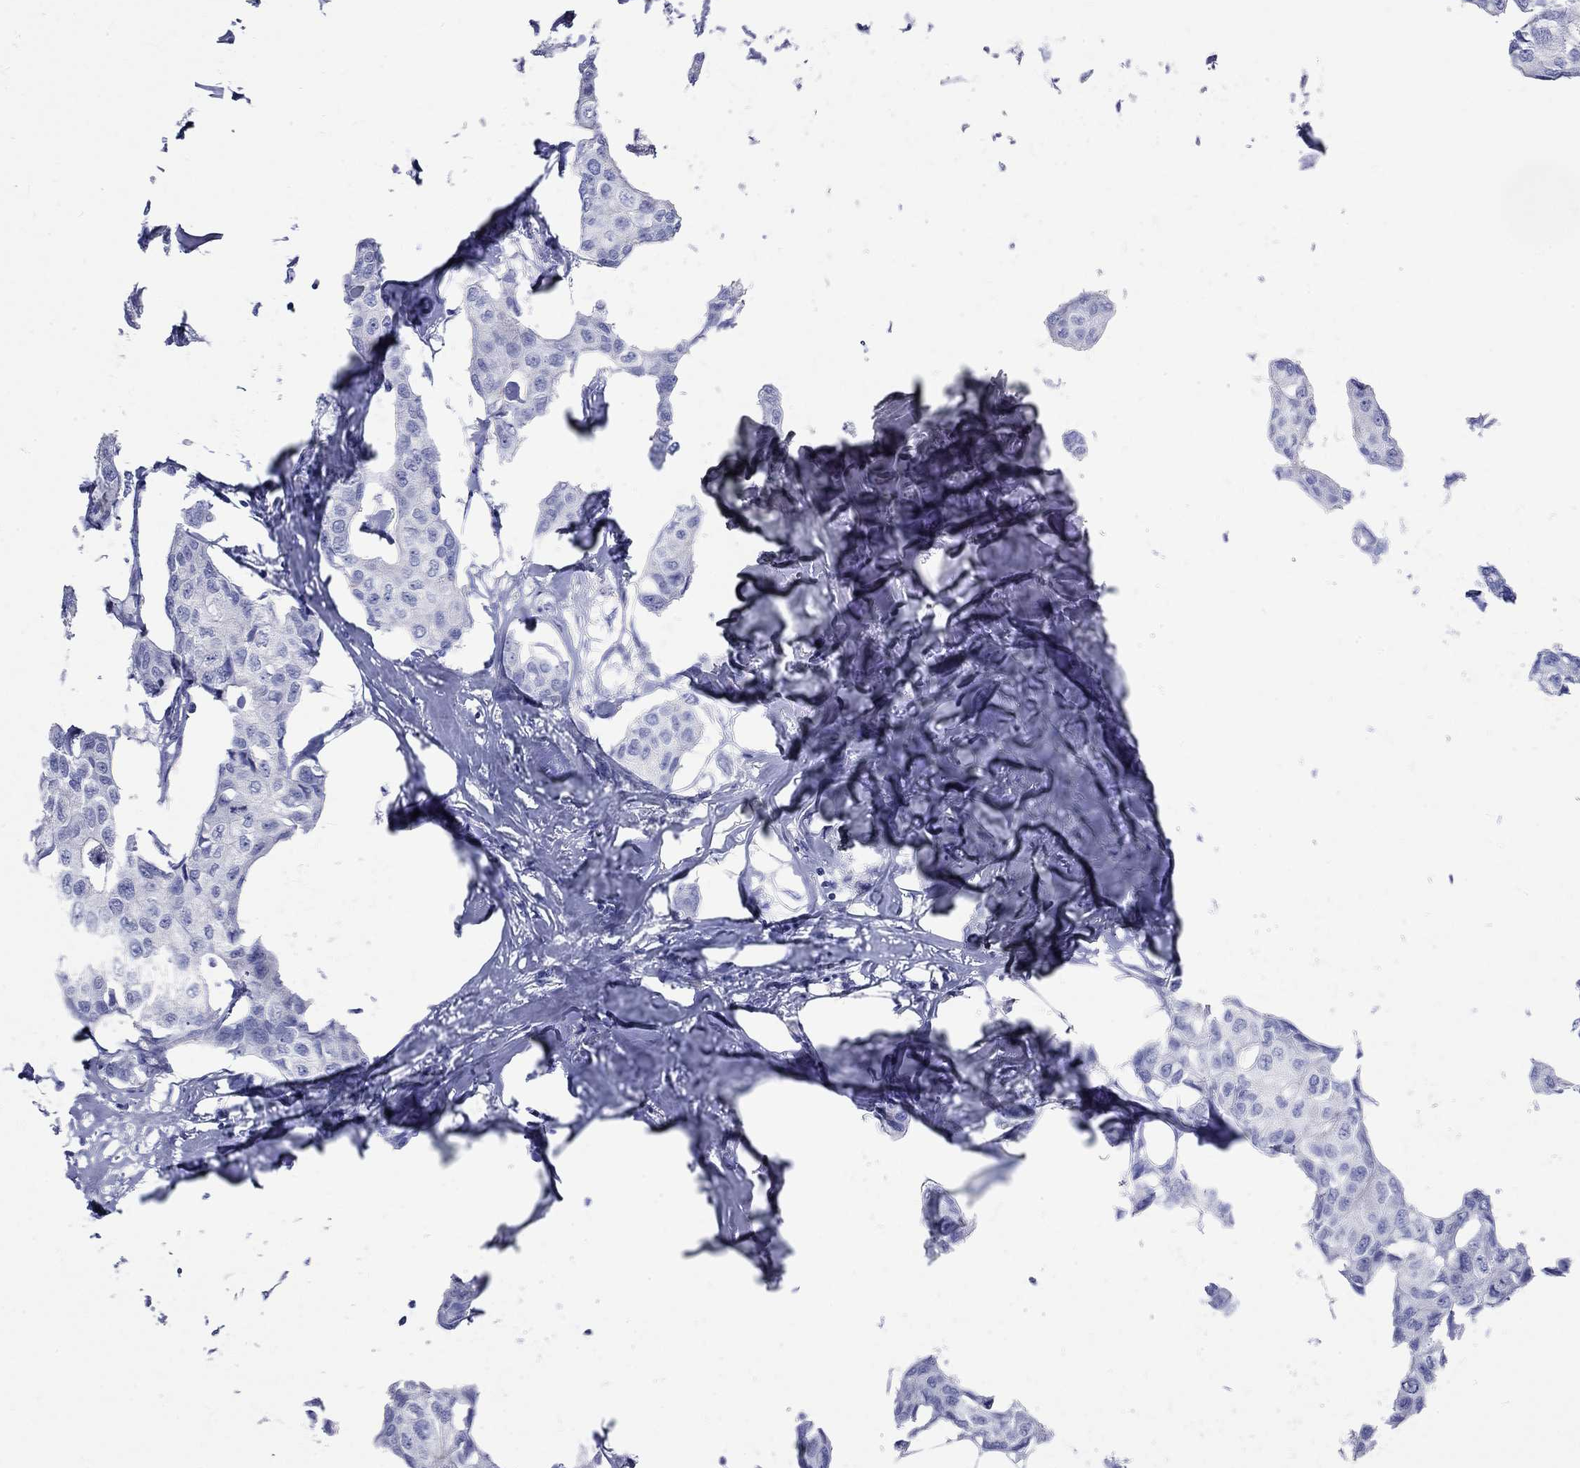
{"staining": {"intensity": "negative", "quantity": "none", "location": "none"}, "tissue": "breast cancer", "cell_type": "Tumor cells", "image_type": "cancer", "snomed": [{"axis": "morphology", "description": "Duct carcinoma"}, {"axis": "topography", "description": "Breast"}], "caption": "Tumor cells show no significant protein positivity in breast infiltrating ductal carcinoma. (IHC, brightfield microscopy, high magnification).", "gene": "SPATA9", "patient": {"sex": "female", "age": 80}}